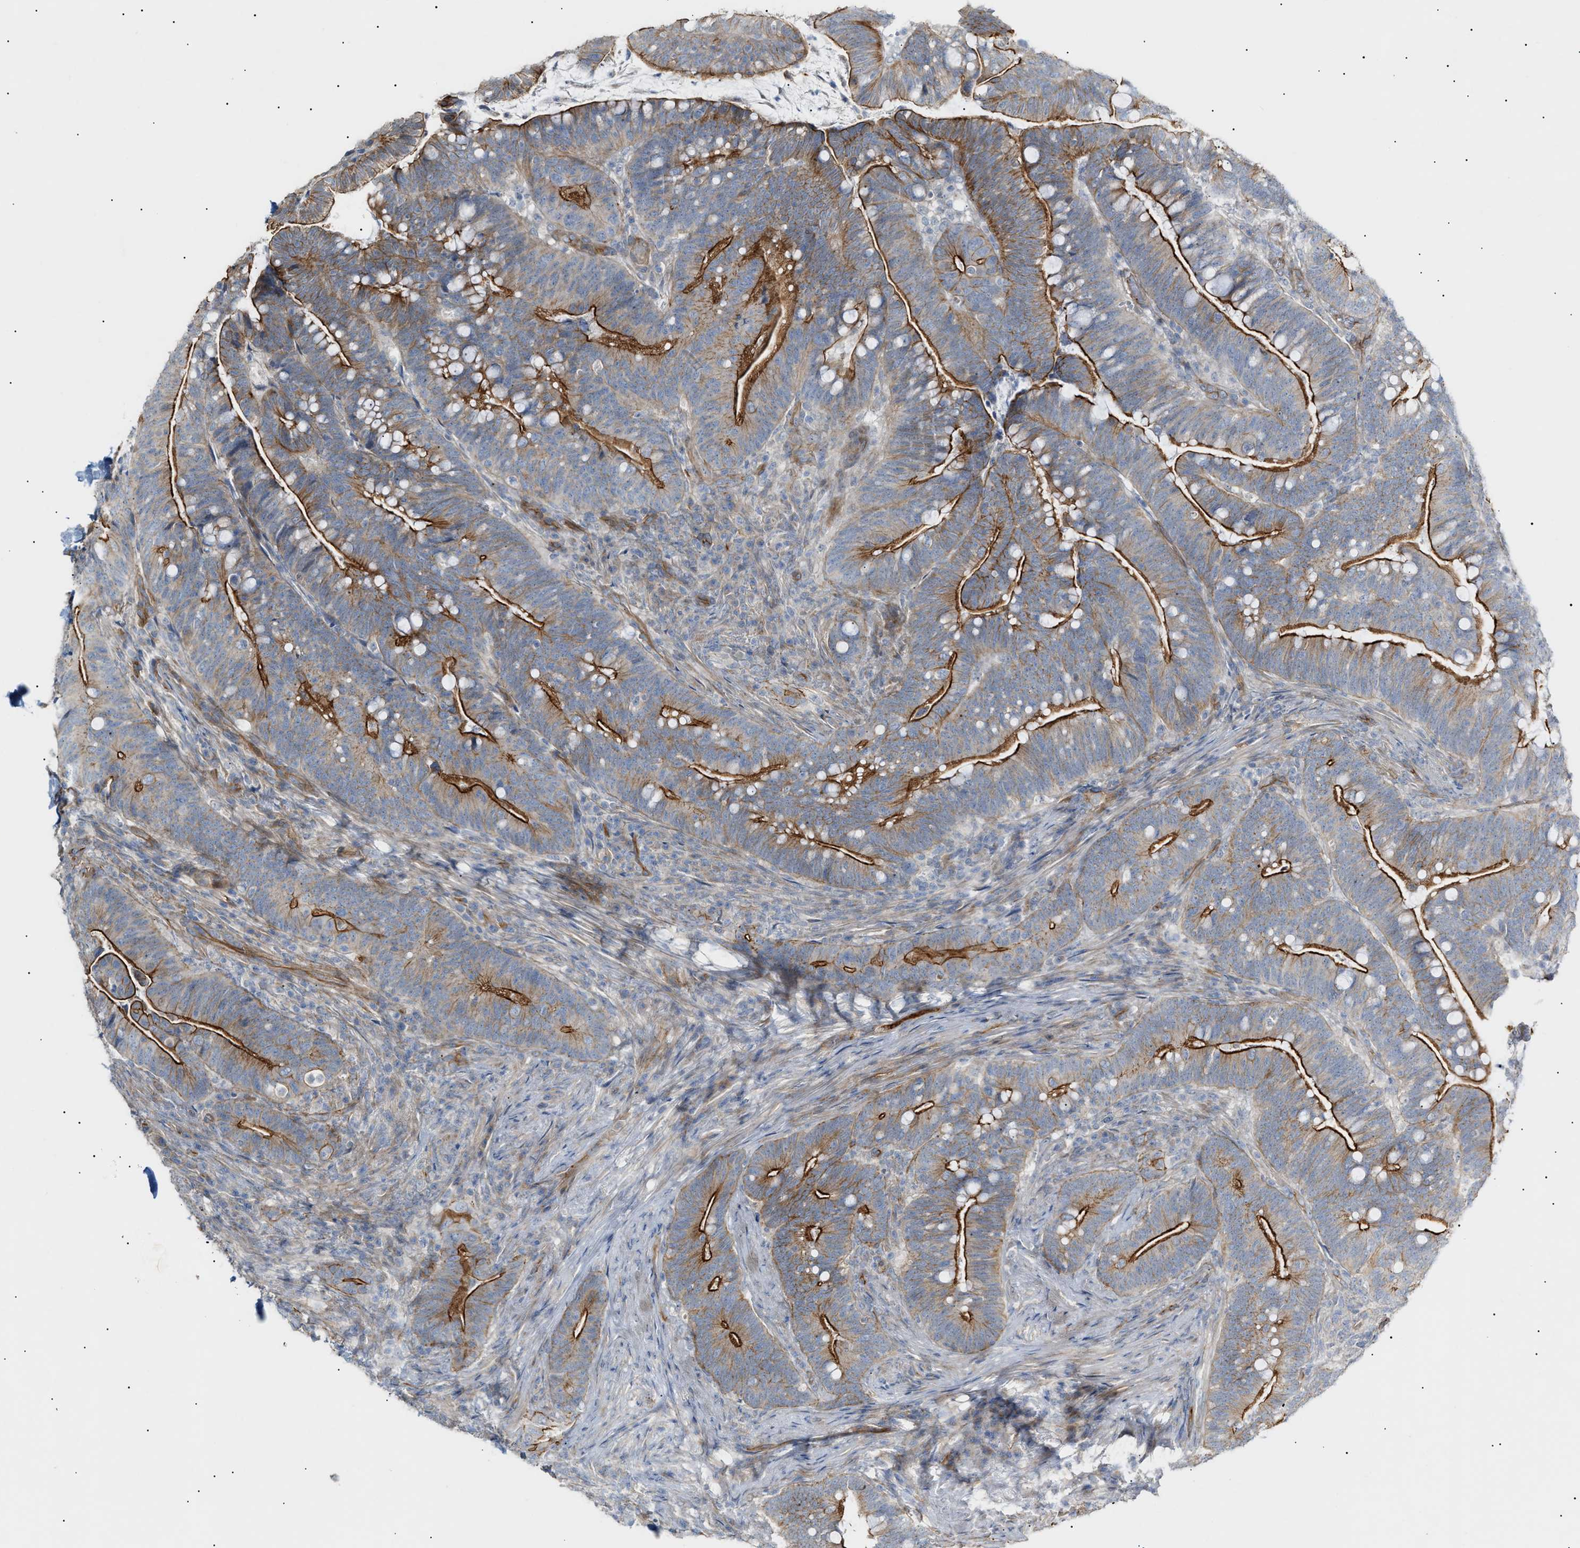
{"staining": {"intensity": "strong", "quantity": "25%-75%", "location": "cytoplasmic/membranous"}, "tissue": "colorectal cancer", "cell_type": "Tumor cells", "image_type": "cancer", "snomed": [{"axis": "morphology", "description": "Normal tissue, NOS"}, {"axis": "morphology", "description": "Adenocarcinoma, NOS"}, {"axis": "topography", "description": "Colon"}], "caption": "Immunohistochemistry photomicrograph of neoplastic tissue: colorectal cancer stained using immunohistochemistry (IHC) demonstrates high levels of strong protein expression localized specifically in the cytoplasmic/membranous of tumor cells, appearing as a cytoplasmic/membranous brown color.", "gene": "ZFHX2", "patient": {"sex": "female", "age": 66}}